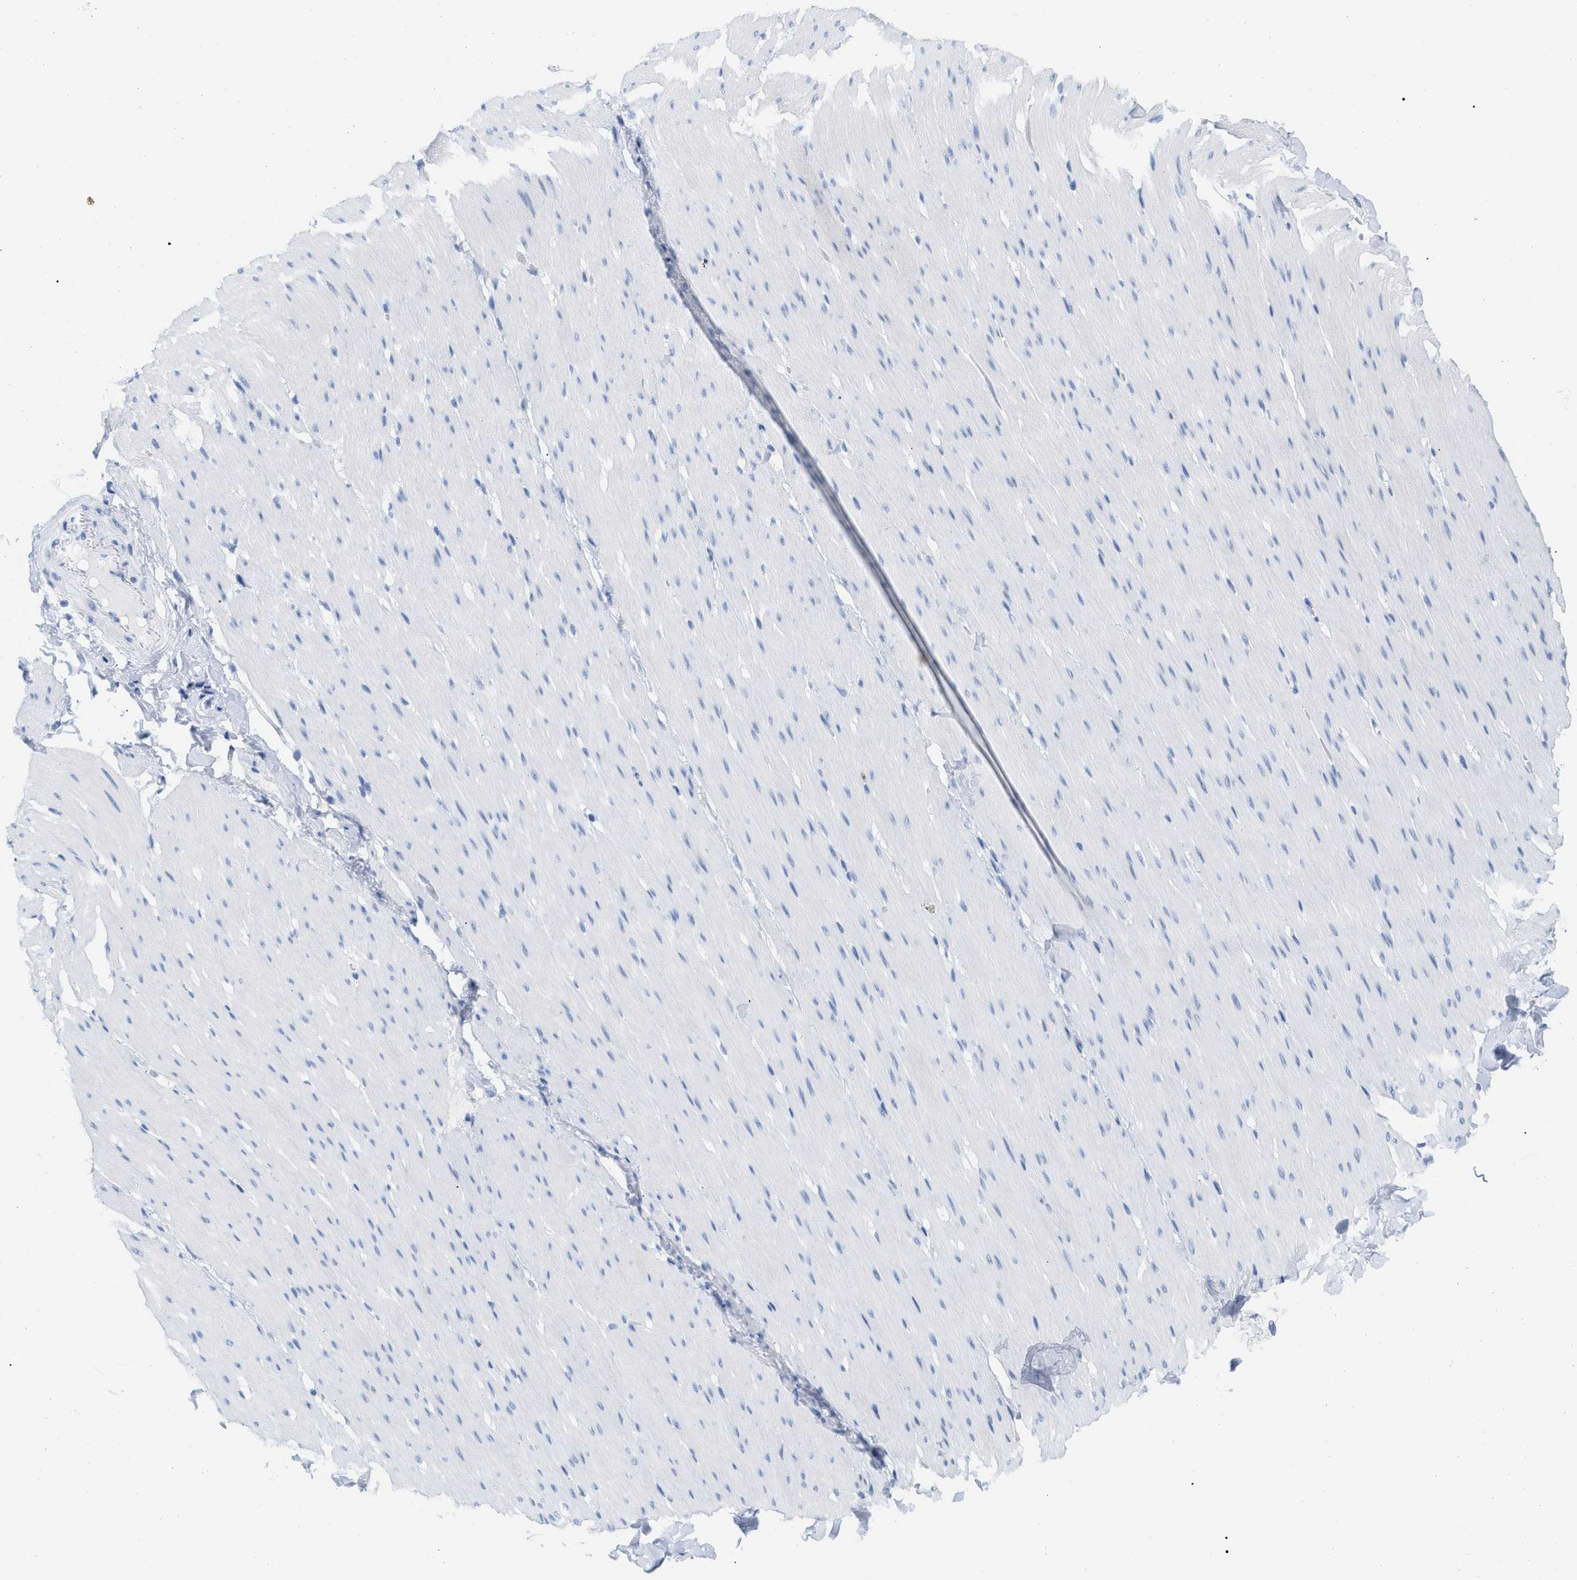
{"staining": {"intensity": "negative", "quantity": "none", "location": "none"}, "tissue": "smooth muscle", "cell_type": "Smooth muscle cells", "image_type": "normal", "snomed": [{"axis": "morphology", "description": "Normal tissue, NOS"}, {"axis": "topography", "description": "Smooth muscle"}, {"axis": "topography", "description": "Colon"}], "caption": "The histopathology image shows no significant staining in smooth muscle cells of smooth muscle.", "gene": "CD5", "patient": {"sex": "male", "age": 67}}